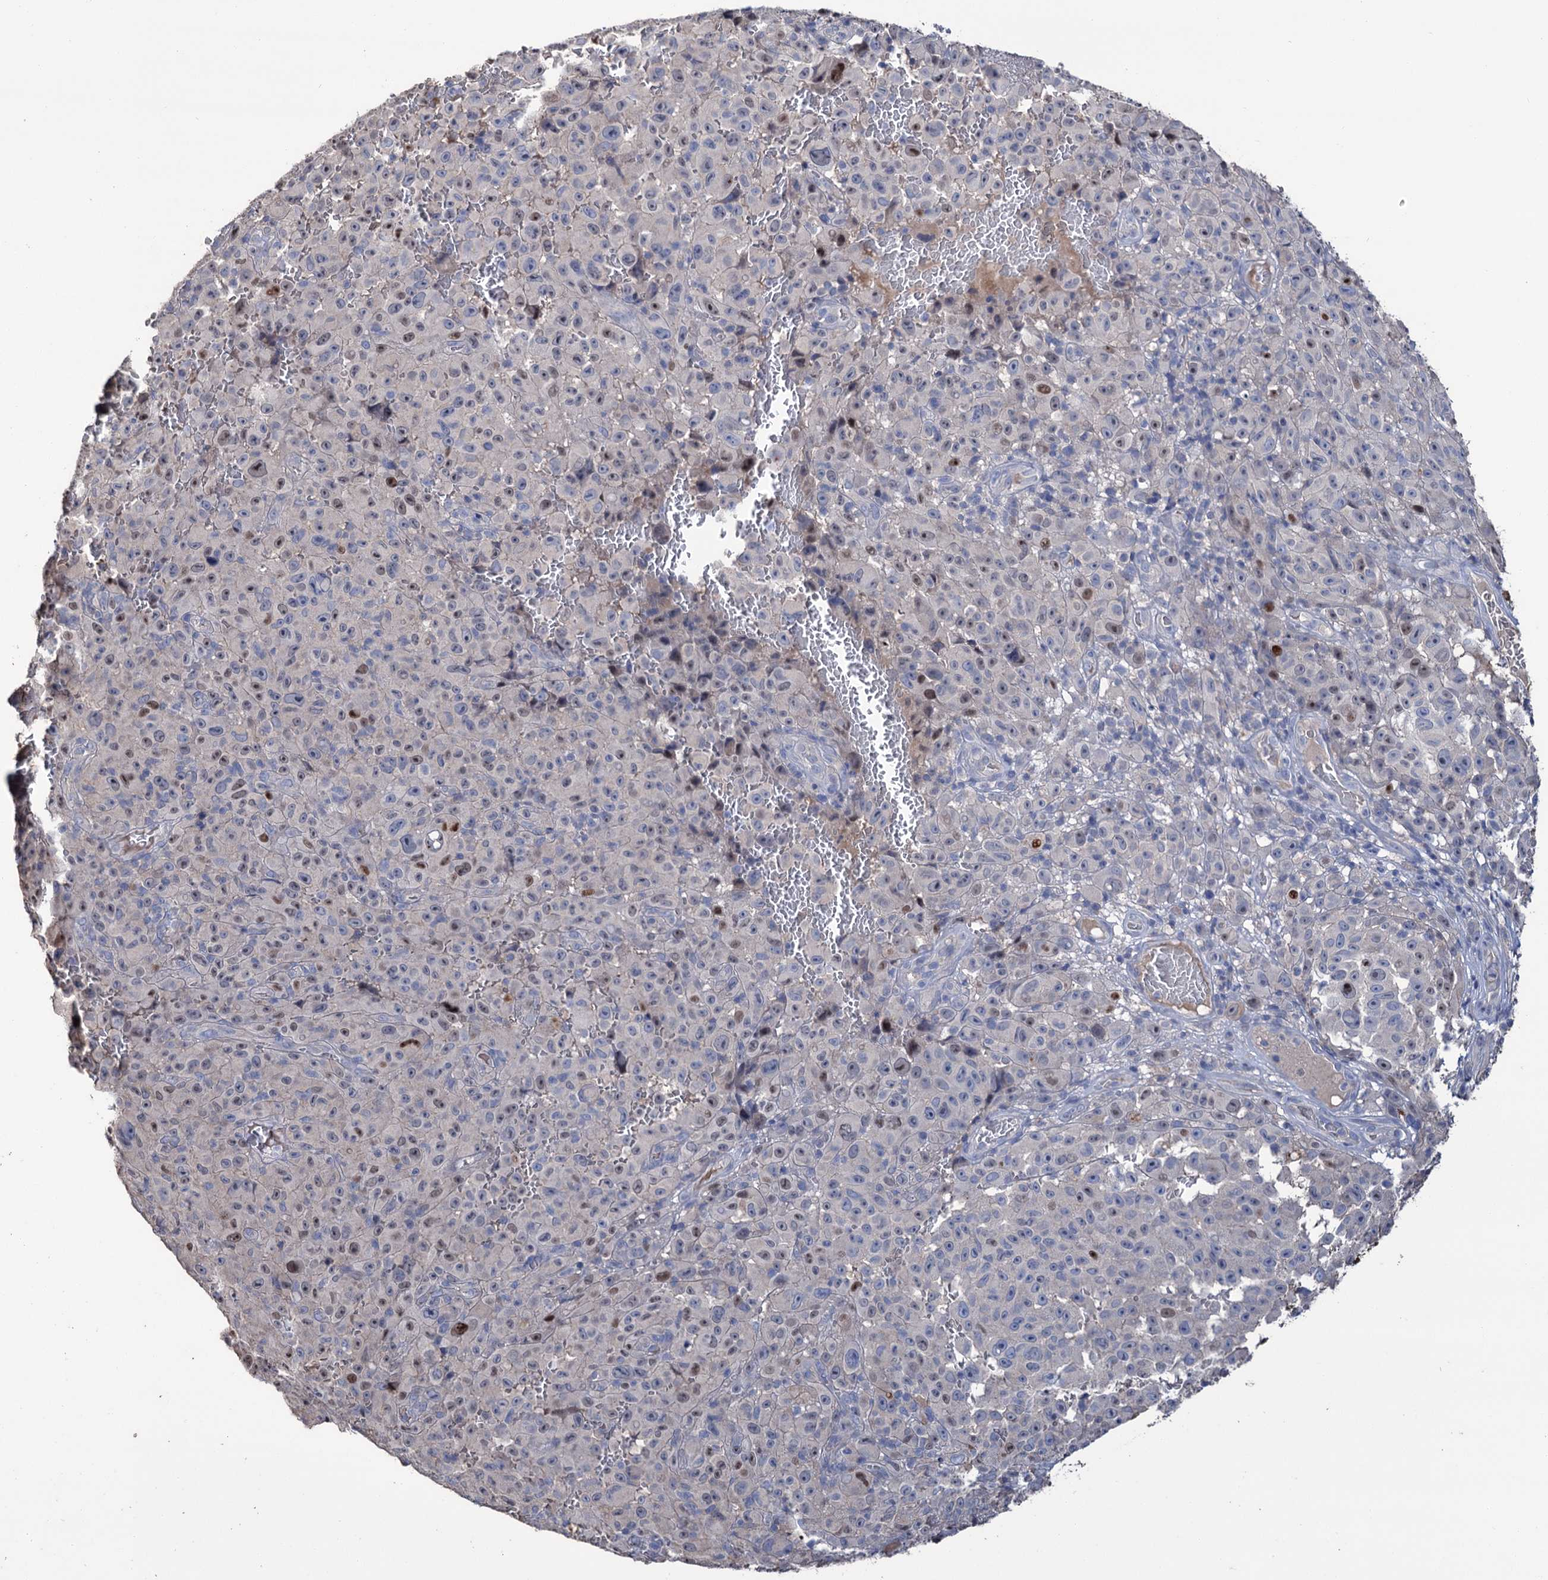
{"staining": {"intensity": "moderate", "quantity": "25%-75%", "location": "nuclear"}, "tissue": "melanoma", "cell_type": "Tumor cells", "image_type": "cancer", "snomed": [{"axis": "morphology", "description": "Malignant melanoma, NOS"}, {"axis": "topography", "description": "Skin"}], "caption": "Immunohistochemistry of melanoma demonstrates medium levels of moderate nuclear staining in about 25%-75% of tumor cells.", "gene": "EPB41L5", "patient": {"sex": "female", "age": 82}}